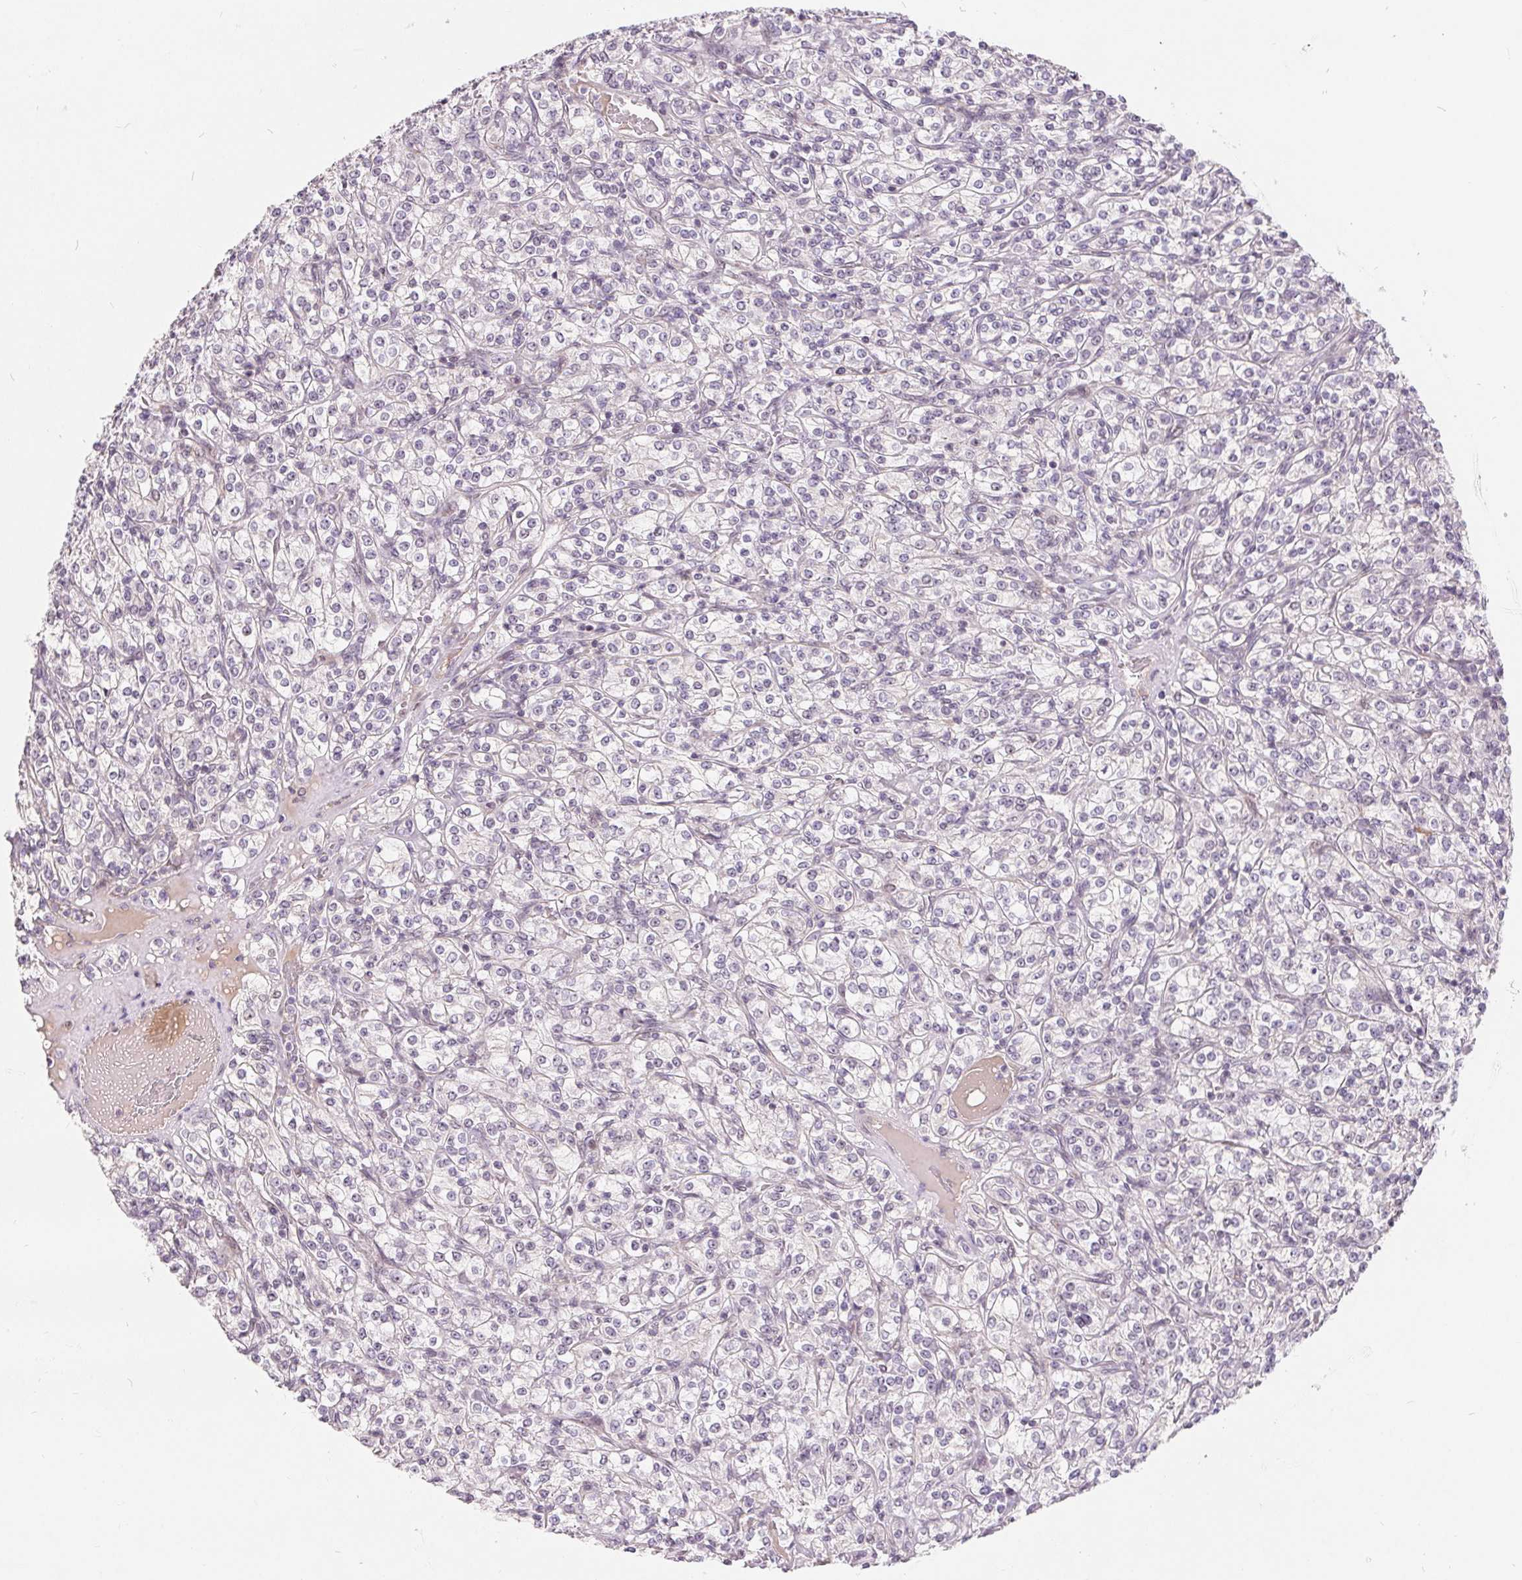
{"staining": {"intensity": "negative", "quantity": "none", "location": "none"}, "tissue": "renal cancer", "cell_type": "Tumor cells", "image_type": "cancer", "snomed": [{"axis": "morphology", "description": "Adenocarcinoma, NOS"}, {"axis": "topography", "description": "Kidney"}], "caption": "Histopathology image shows no significant protein expression in tumor cells of renal adenocarcinoma. (Brightfield microscopy of DAB IHC at high magnification).", "gene": "NRG2", "patient": {"sex": "male", "age": 77}}